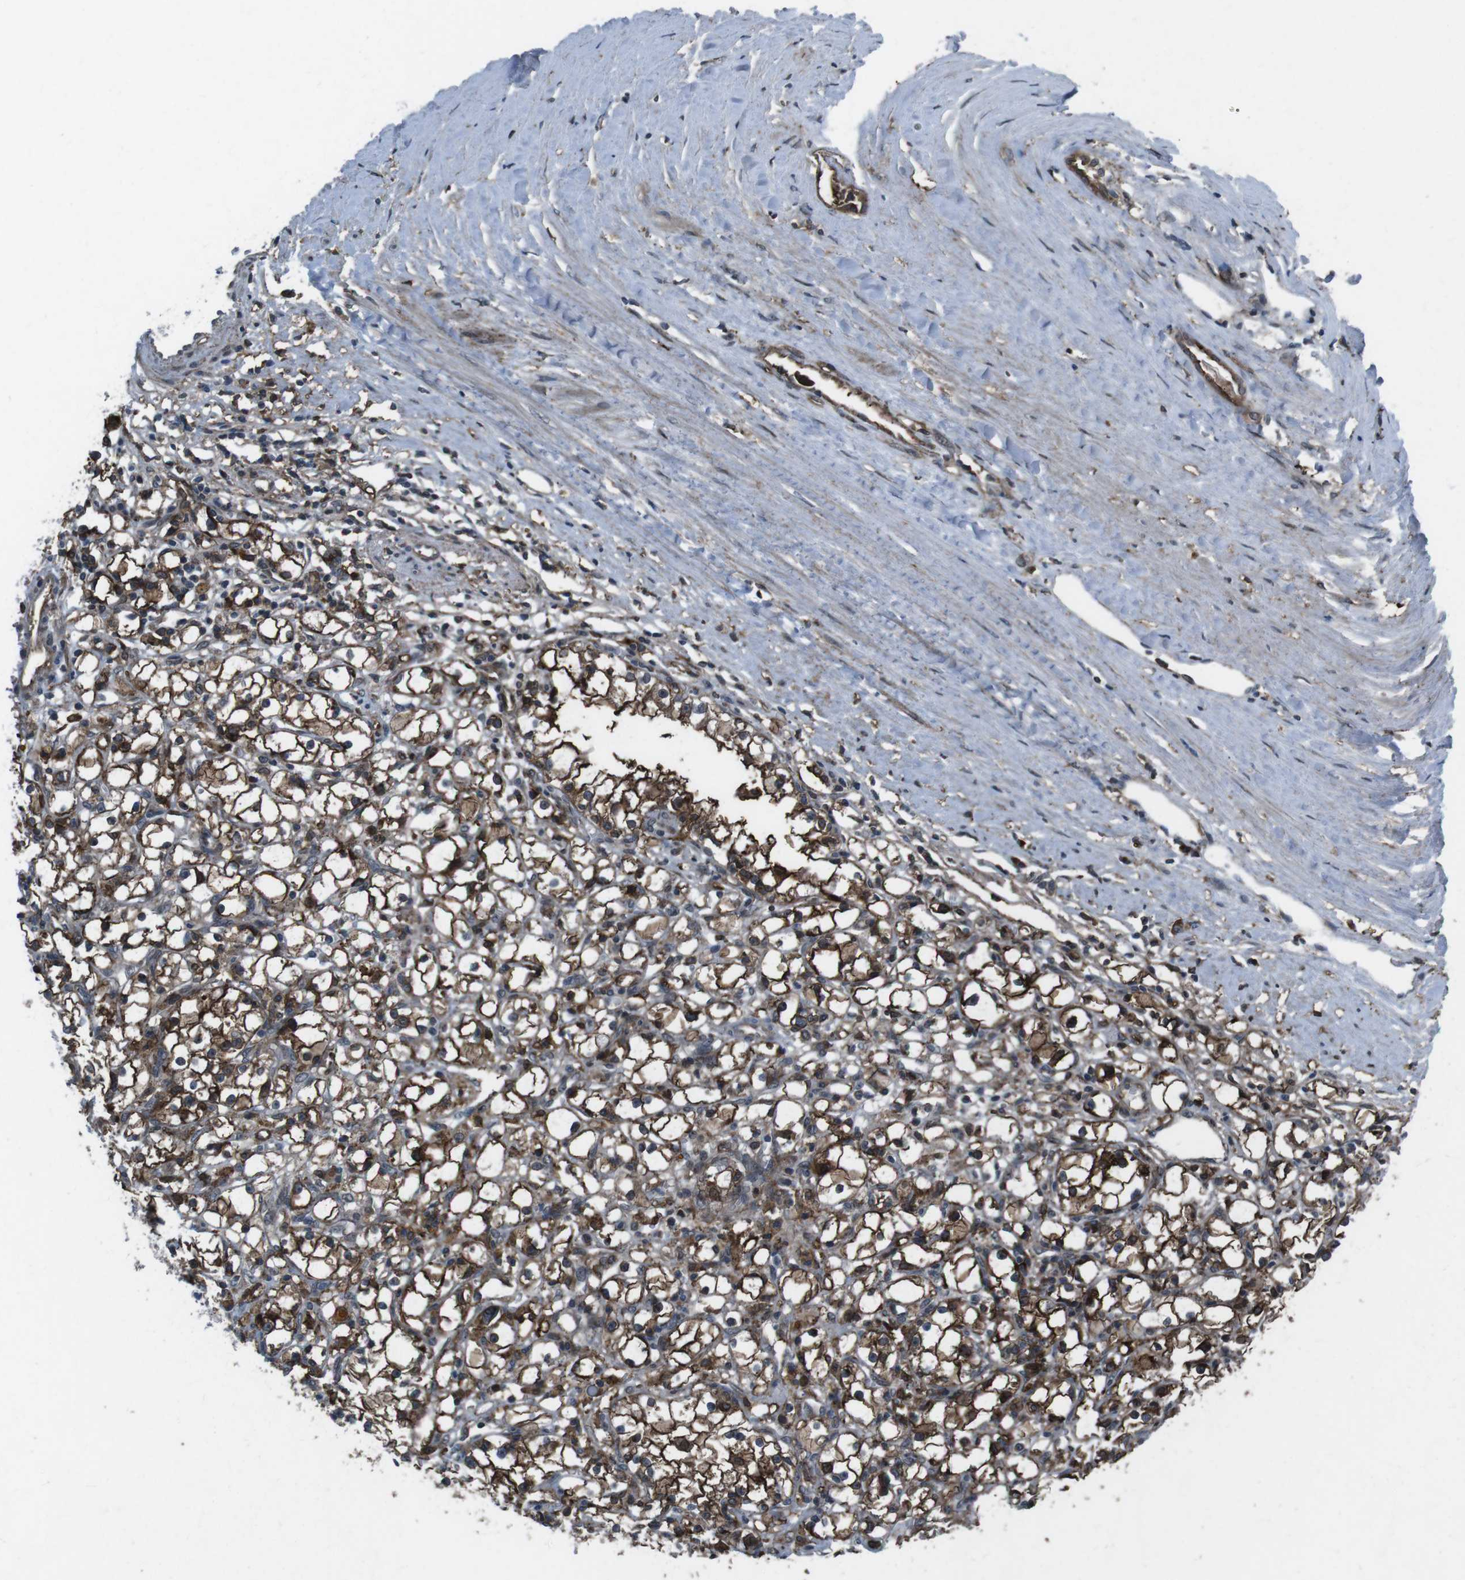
{"staining": {"intensity": "strong", "quantity": ">75%", "location": "cytoplasmic/membranous,nuclear"}, "tissue": "renal cancer", "cell_type": "Tumor cells", "image_type": "cancer", "snomed": [{"axis": "morphology", "description": "Adenocarcinoma, NOS"}, {"axis": "topography", "description": "Kidney"}], "caption": "Protein expression analysis of adenocarcinoma (renal) exhibits strong cytoplasmic/membranous and nuclear expression in about >75% of tumor cells. The staining is performed using DAB brown chromogen to label protein expression. The nuclei are counter-stained blue using hematoxylin.", "gene": "GDF10", "patient": {"sex": "male", "age": 56}}